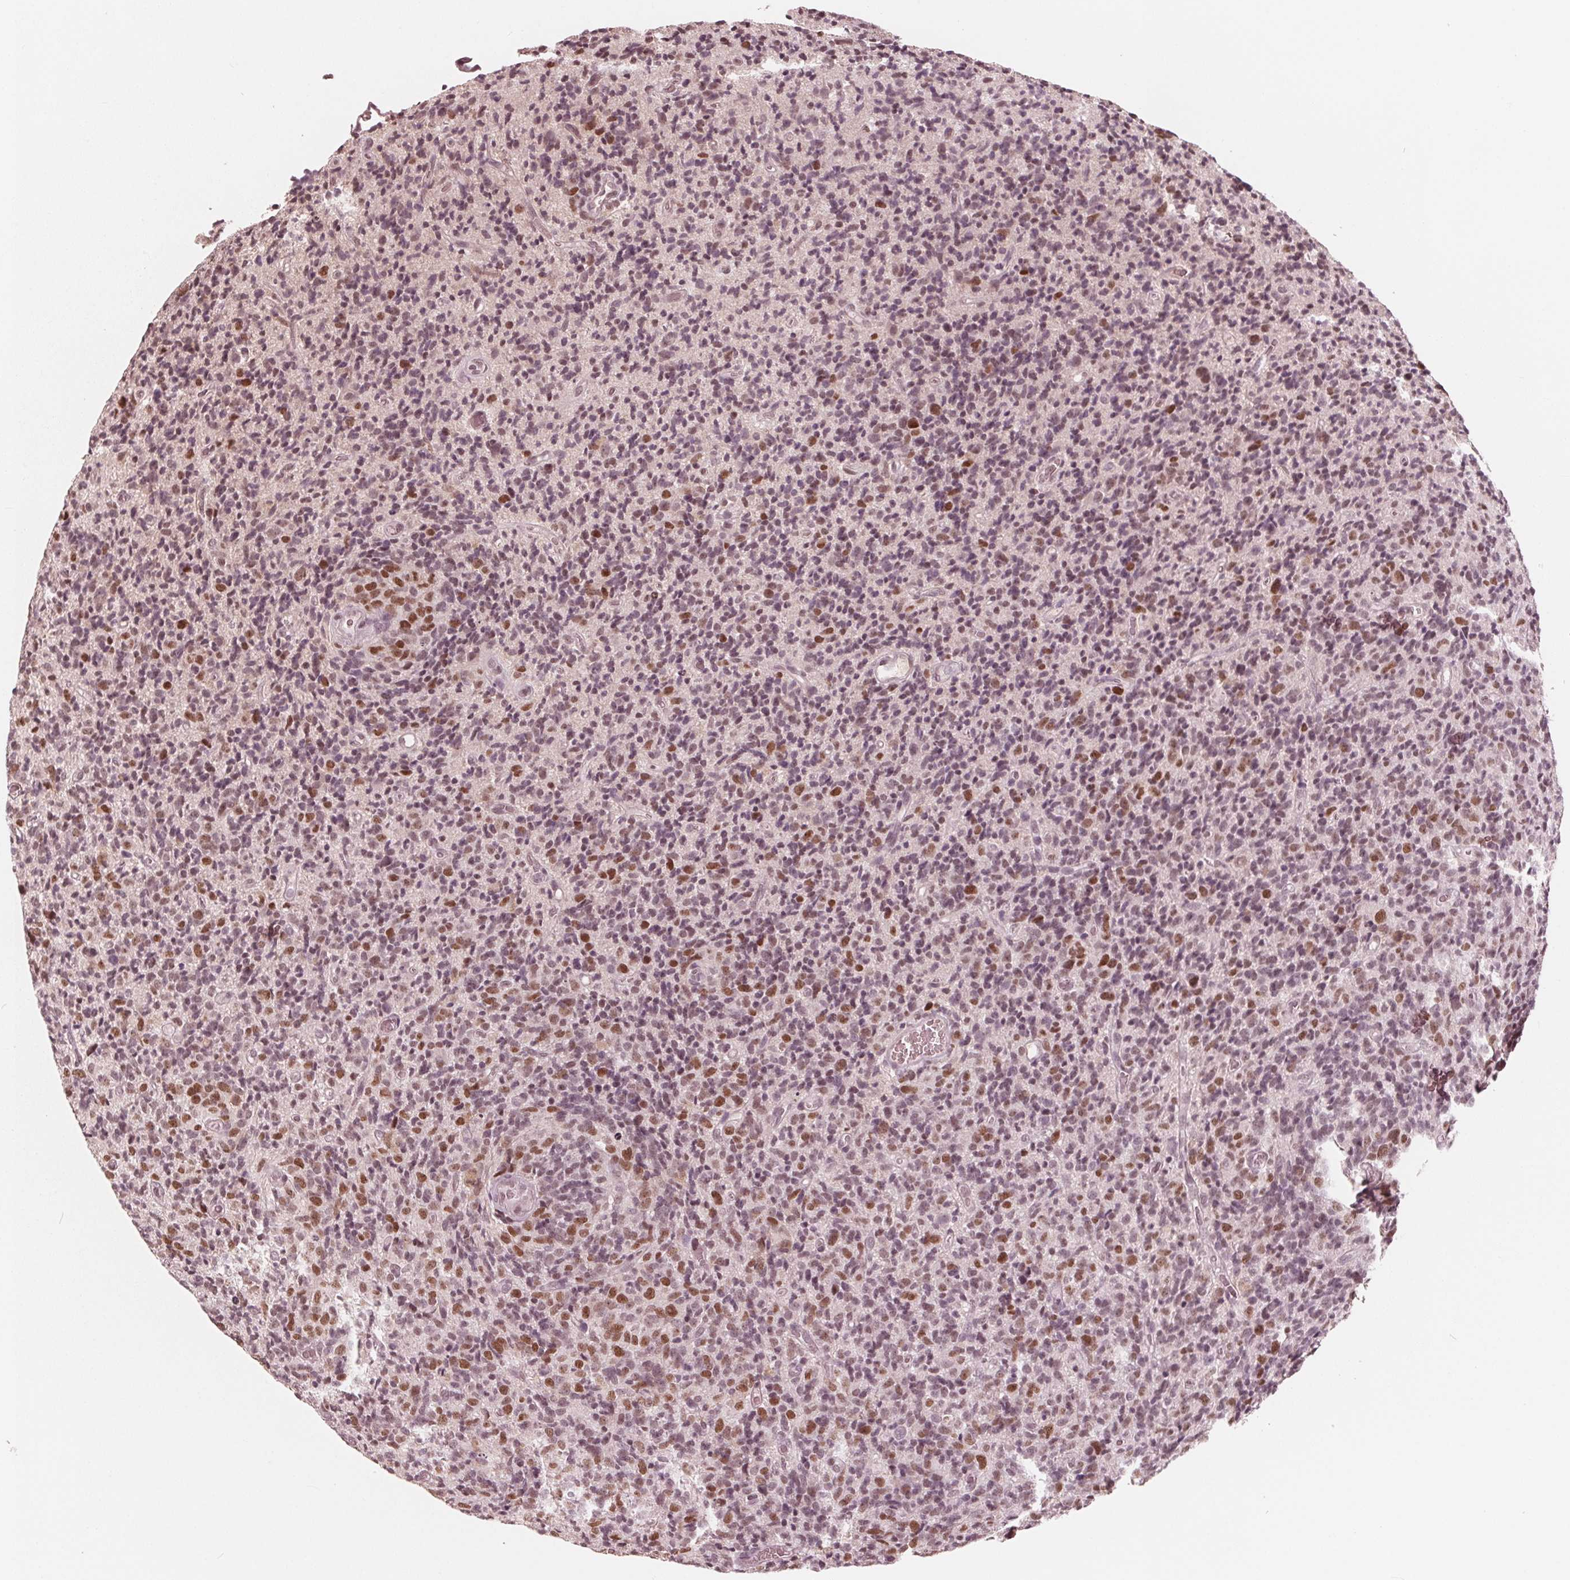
{"staining": {"intensity": "moderate", "quantity": "25%-75%", "location": "nuclear"}, "tissue": "glioma", "cell_type": "Tumor cells", "image_type": "cancer", "snomed": [{"axis": "morphology", "description": "Glioma, malignant, High grade"}, {"axis": "topography", "description": "Brain"}], "caption": "Human malignant glioma (high-grade) stained with a brown dye reveals moderate nuclear positive staining in about 25%-75% of tumor cells.", "gene": "HIRIP3", "patient": {"sex": "male", "age": 76}}